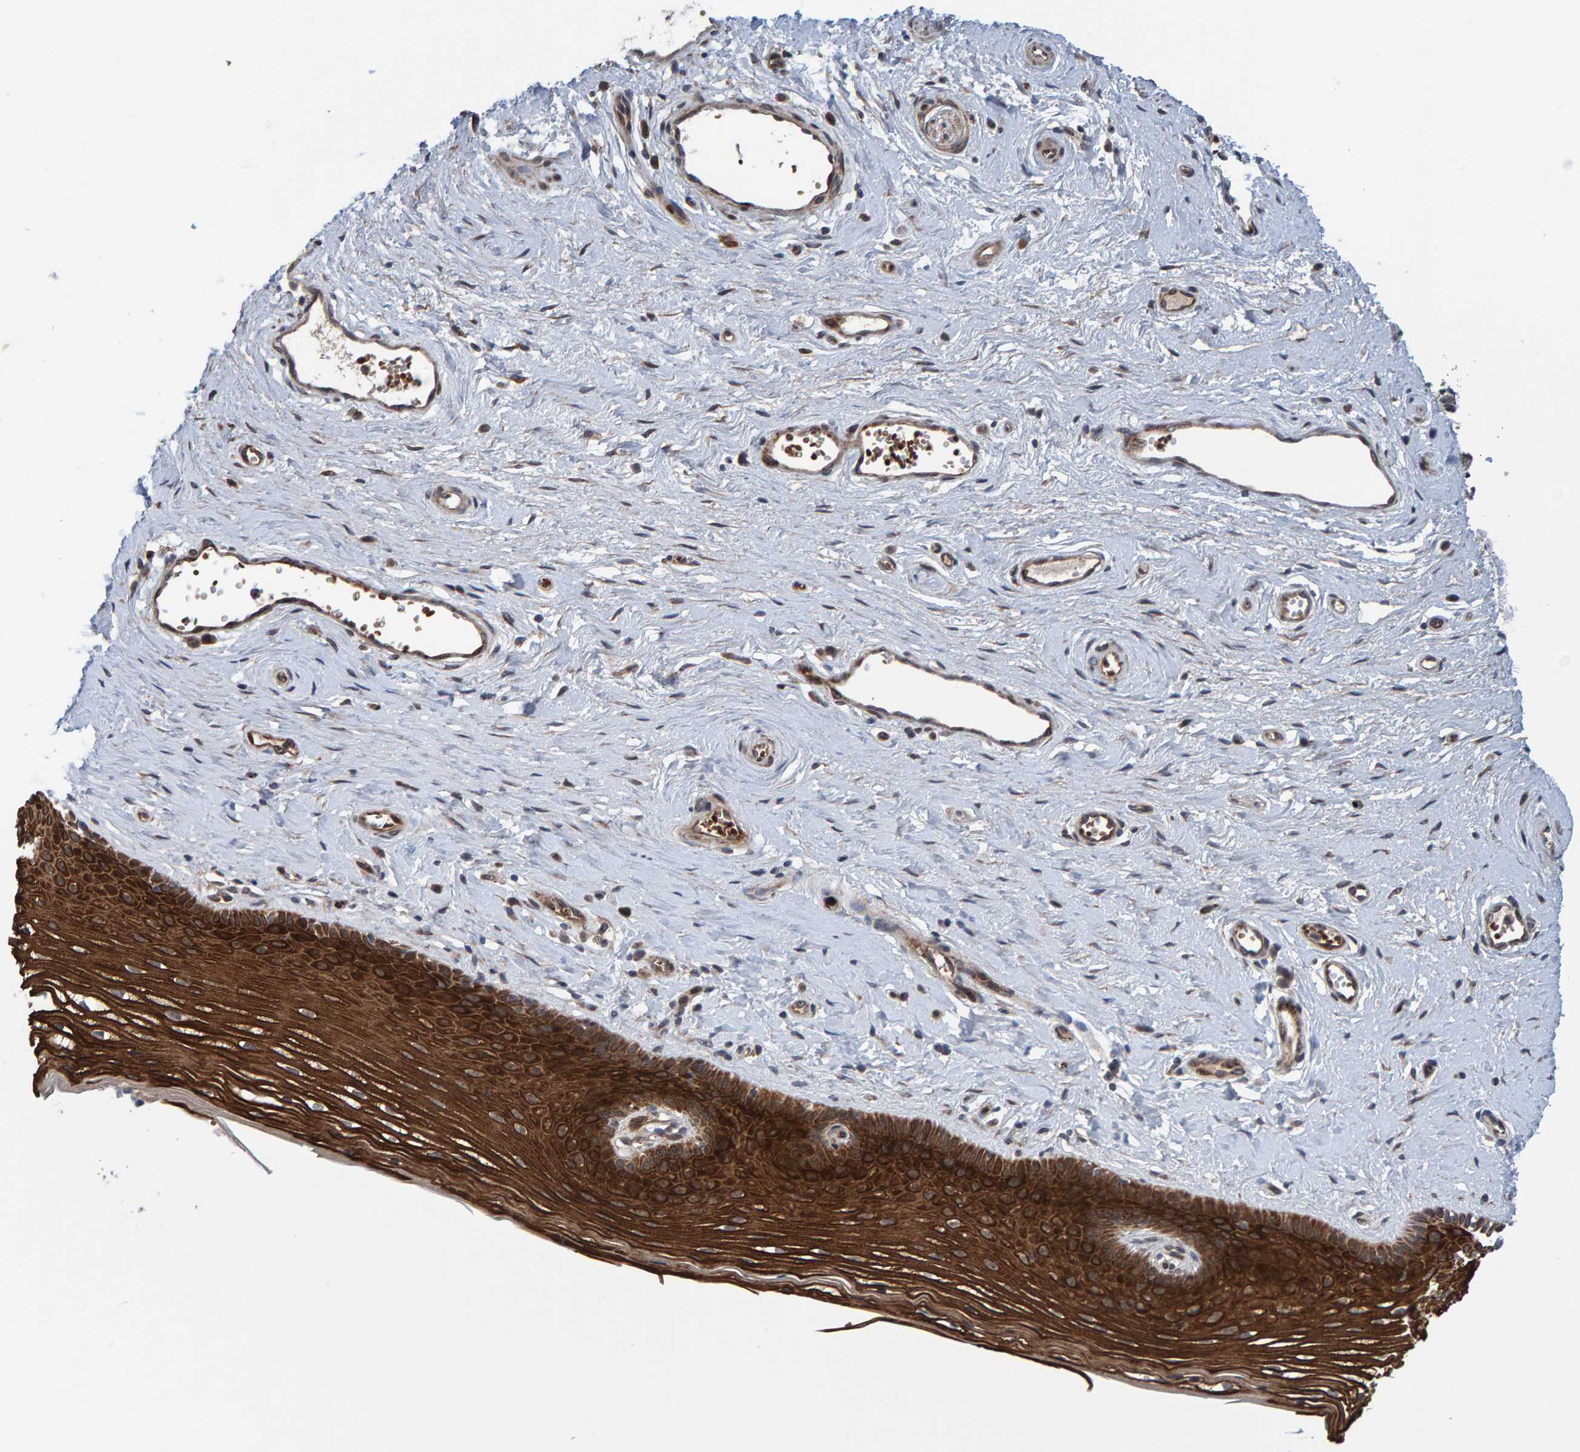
{"staining": {"intensity": "strong", "quantity": ">75%", "location": "cytoplasmic/membranous"}, "tissue": "vagina", "cell_type": "Squamous epithelial cells", "image_type": "normal", "snomed": [{"axis": "morphology", "description": "Normal tissue, NOS"}, {"axis": "topography", "description": "Vagina"}], "caption": "Squamous epithelial cells display strong cytoplasmic/membranous expression in about >75% of cells in benign vagina.", "gene": "MFSD6L", "patient": {"sex": "female", "age": 46}}